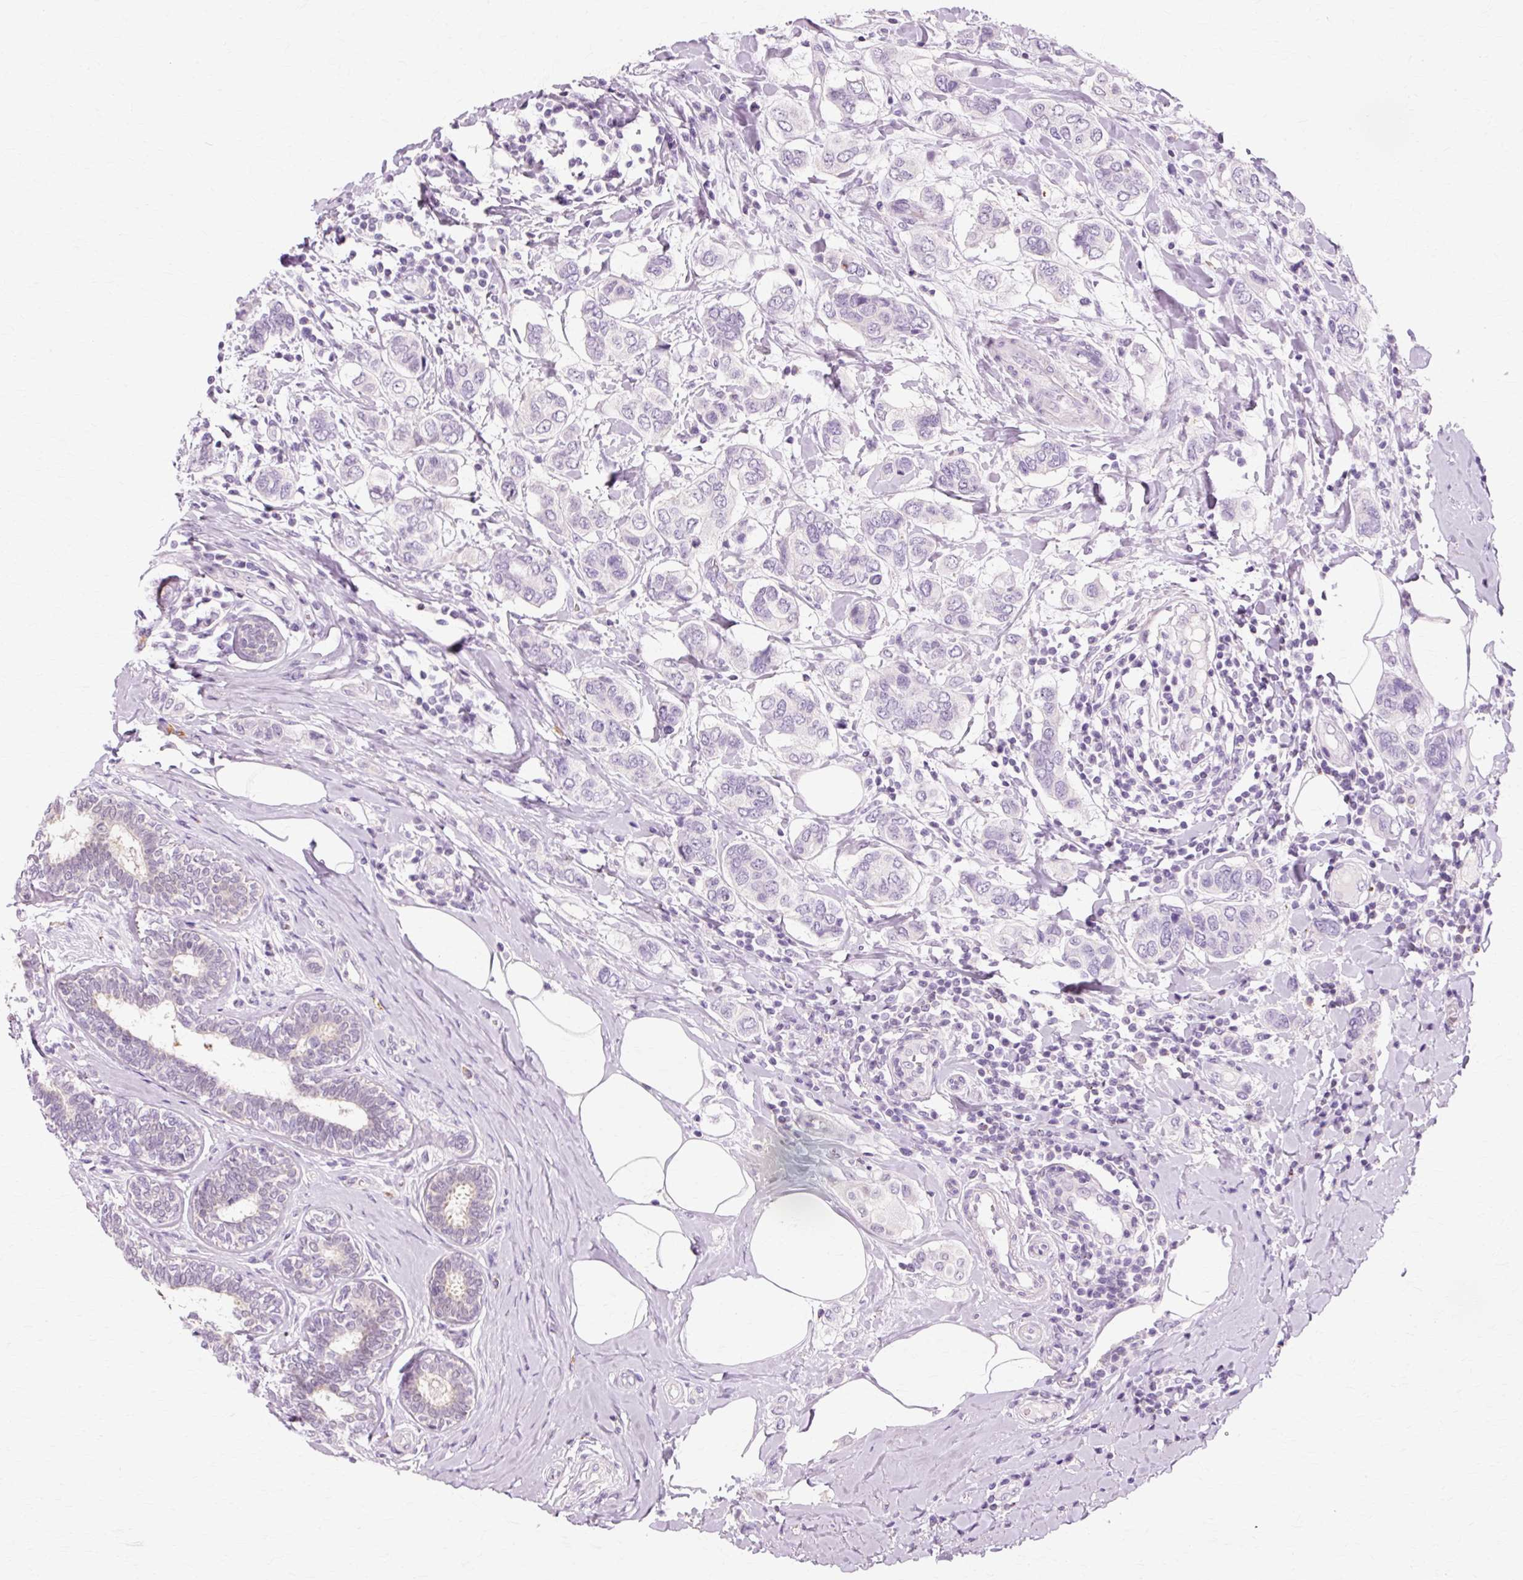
{"staining": {"intensity": "negative", "quantity": "none", "location": "none"}, "tissue": "breast cancer", "cell_type": "Tumor cells", "image_type": "cancer", "snomed": [{"axis": "morphology", "description": "Lobular carcinoma"}, {"axis": "topography", "description": "Breast"}], "caption": "This photomicrograph is of breast cancer (lobular carcinoma) stained with immunohistochemistry to label a protein in brown with the nuclei are counter-stained blue. There is no staining in tumor cells.", "gene": "VN1R2", "patient": {"sex": "female", "age": 51}}